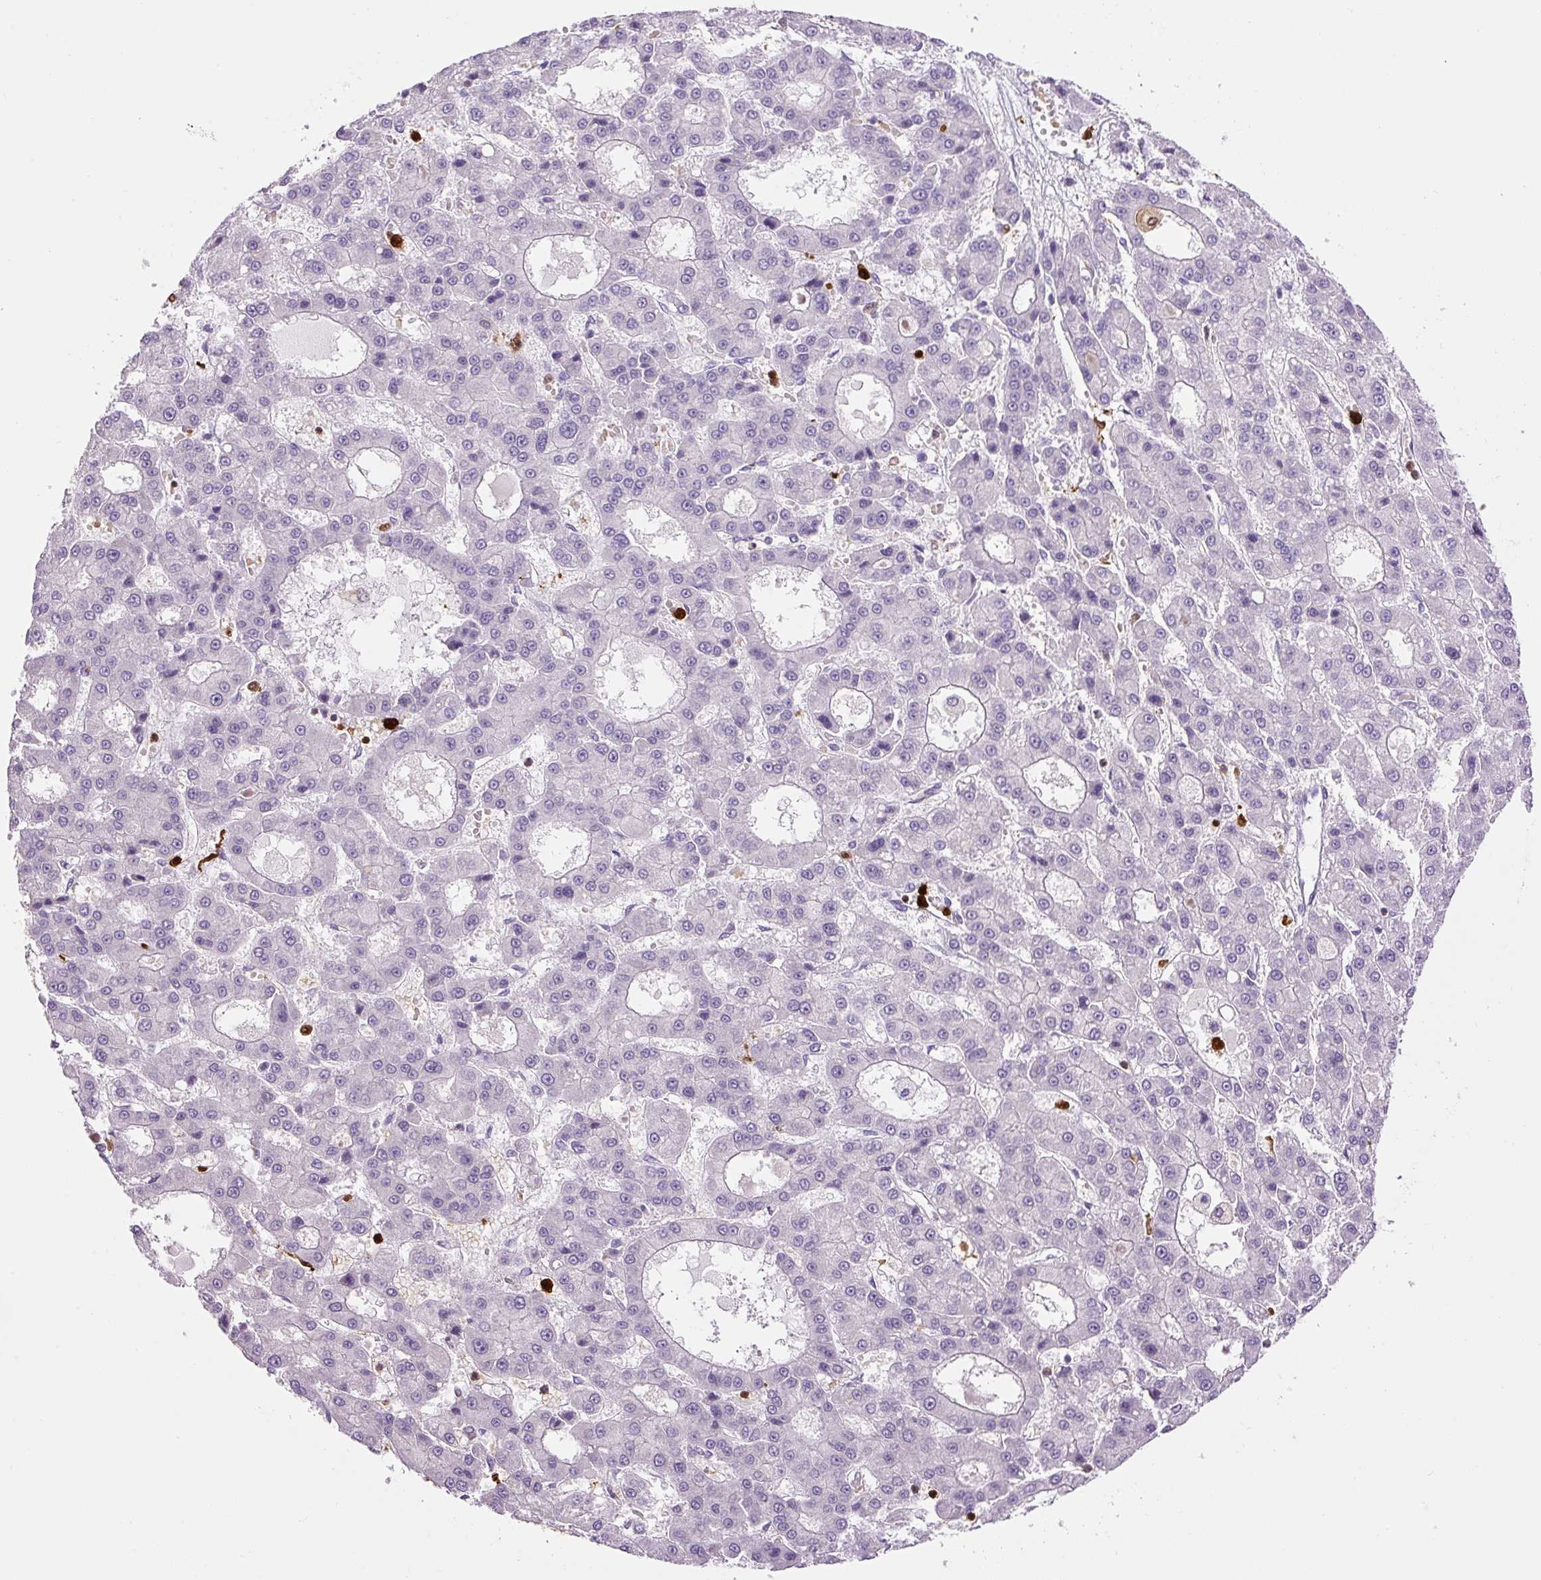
{"staining": {"intensity": "negative", "quantity": "none", "location": "none"}, "tissue": "liver cancer", "cell_type": "Tumor cells", "image_type": "cancer", "snomed": [{"axis": "morphology", "description": "Carcinoma, Hepatocellular, NOS"}, {"axis": "topography", "description": "Liver"}], "caption": "Tumor cells show no significant staining in liver hepatocellular carcinoma. (DAB (3,3'-diaminobenzidine) immunohistochemistry, high magnification).", "gene": "S100A4", "patient": {"sex": "male", "age": 70}}